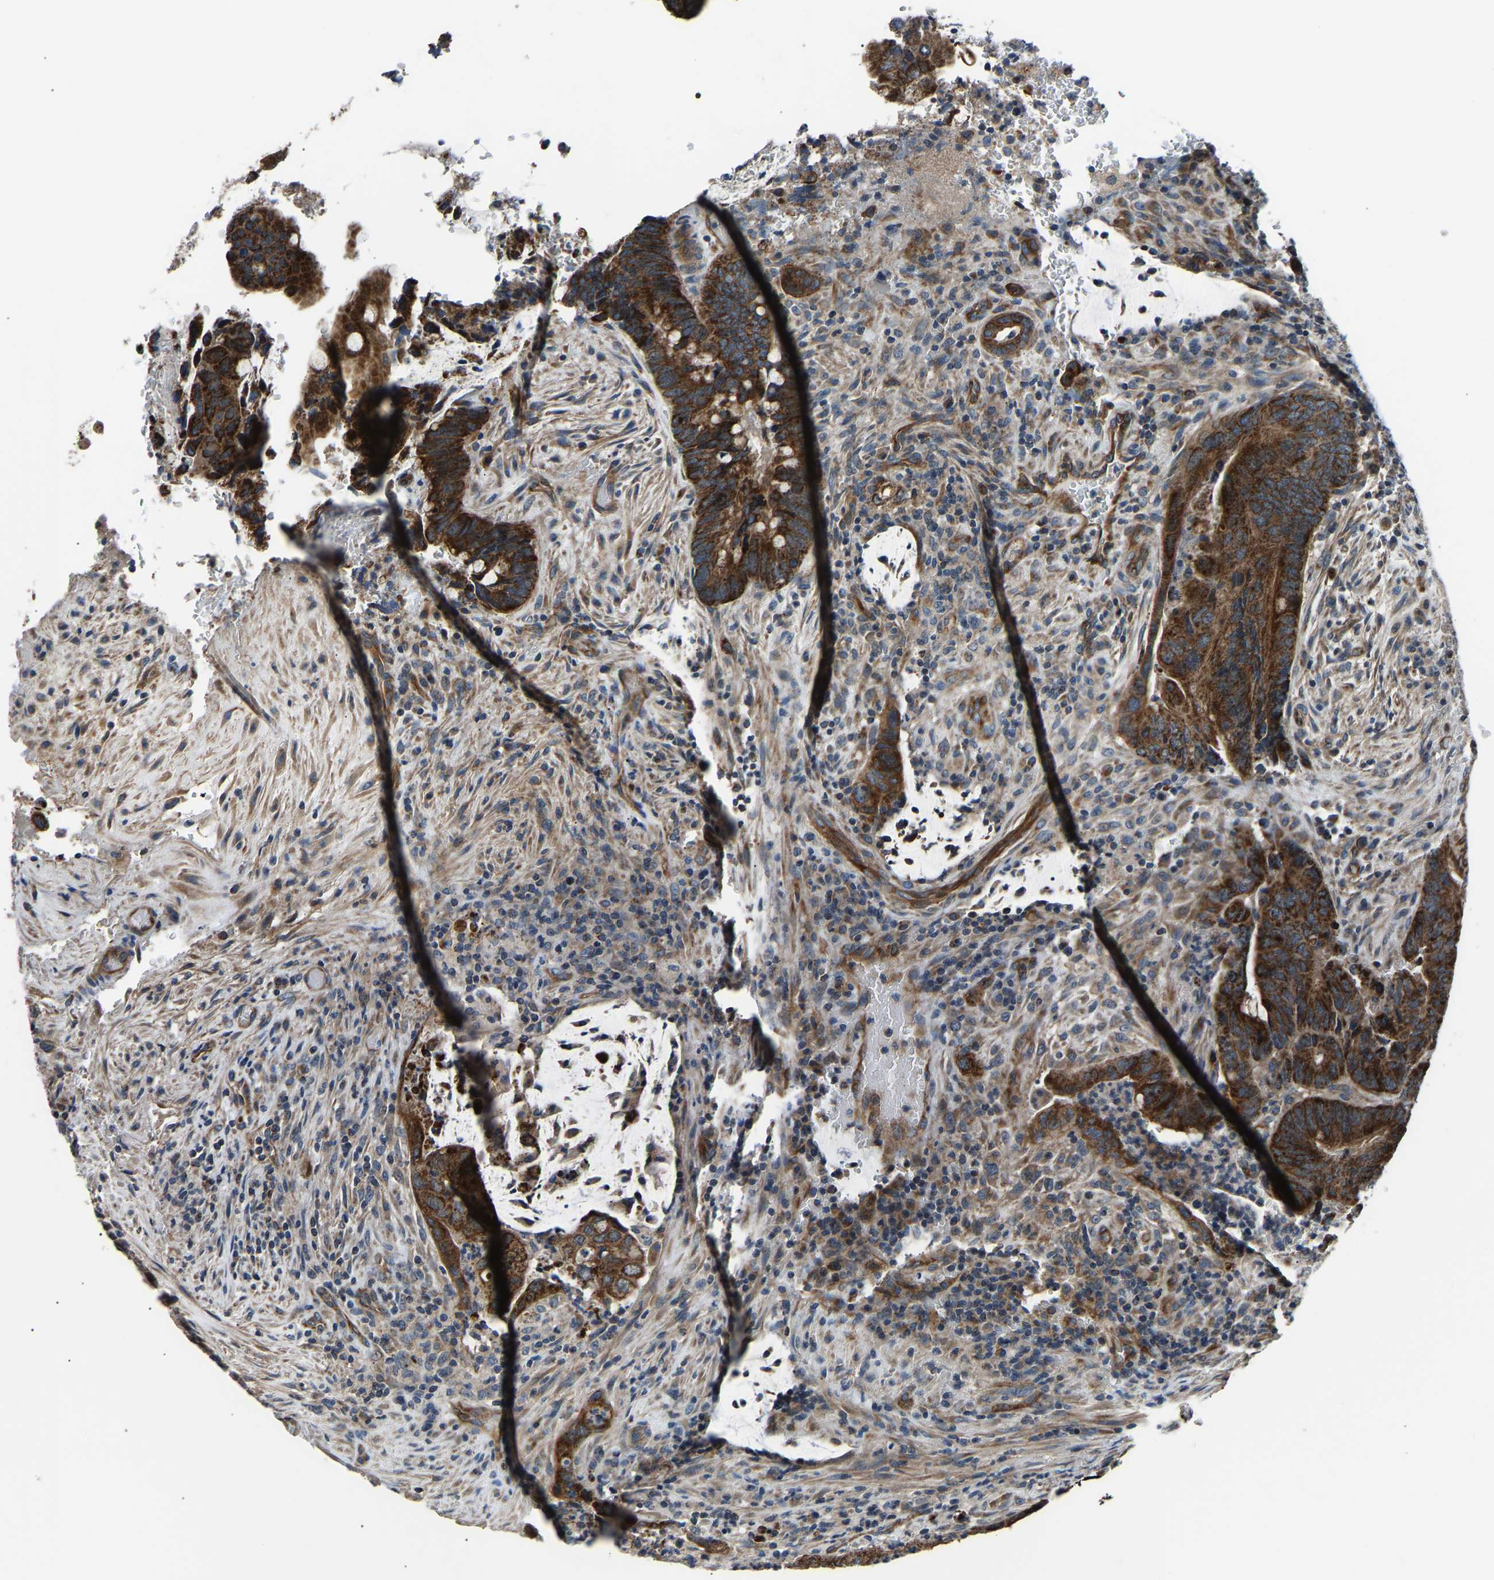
{"staining": {"intensity": "strong", "quantity": ">75%", "location": "cytoplasmic/membranous"}, "tissue": "colorectal cancer", "cell_type": "Tumor cells", "image_type": "cancer", "snomed": [{"axis": "morphology", "description": "Normal tissue, NOS"}, {"axis": "morphology", "description": "Adenocarcinoma, NOS"}, {"axis": "topography", "description": "Rectum"}, {"axis": "topography", "description": "Peripheral nerve tissue"}], "caption": "Adenocarcinoma (colorectal) stained with IHC reveals strong cytoplasmic/membranous positivity in approximately >75% of tumor cells. (DAB IHC, brown staining for protein, blue staining for nuclei).", "gene": "GGCT", "patient": {"sex": "male", "age": 92}}